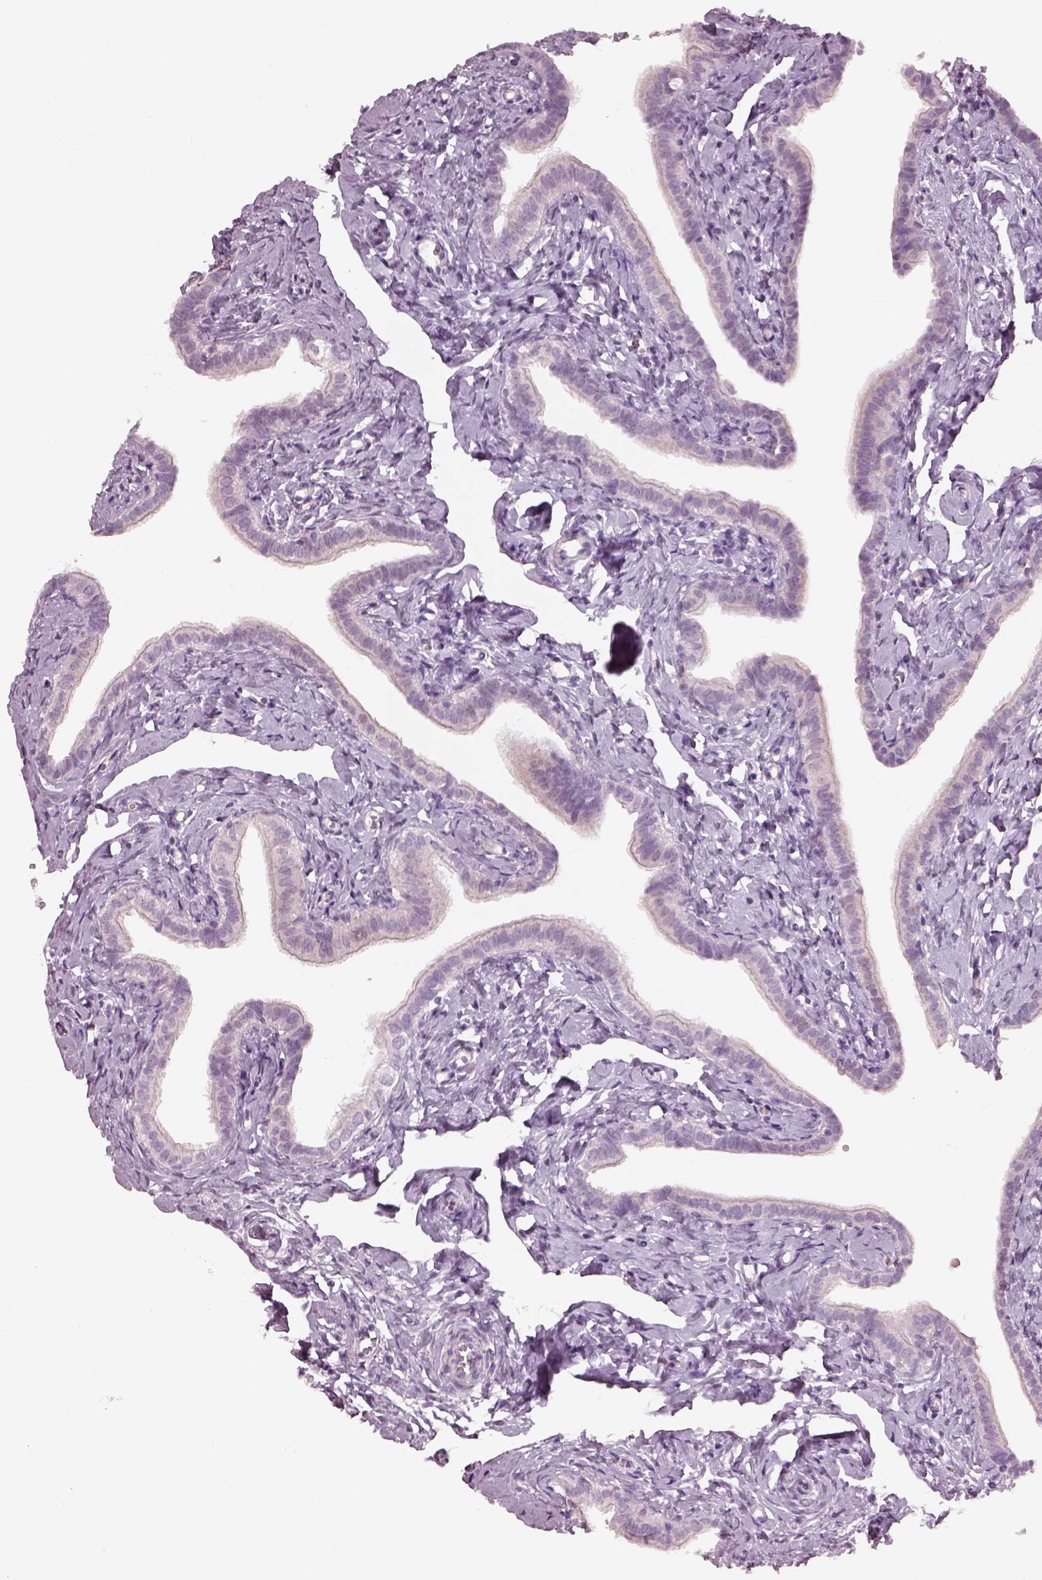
{"staining": {"intensity": "negative", "quantity": "none", "location": "none"}, "tissue": "fallopian tube", "cell_type": "Glandular cells", "image_type": "normal", "snomed": [{"axis": "morphology", "description": "Normal tissue, NOS"}, {"axis": "topography", "description": "Fallopian tube"}], "caption": "Histopathology image shows no protein expression in glandular cells of benign fallopian tube. (Brightfield microscopy of DAB immunohistochemistry at high magnification).", "gene": "CACNG4", "patient": {"sex": "female", "age": 41}}